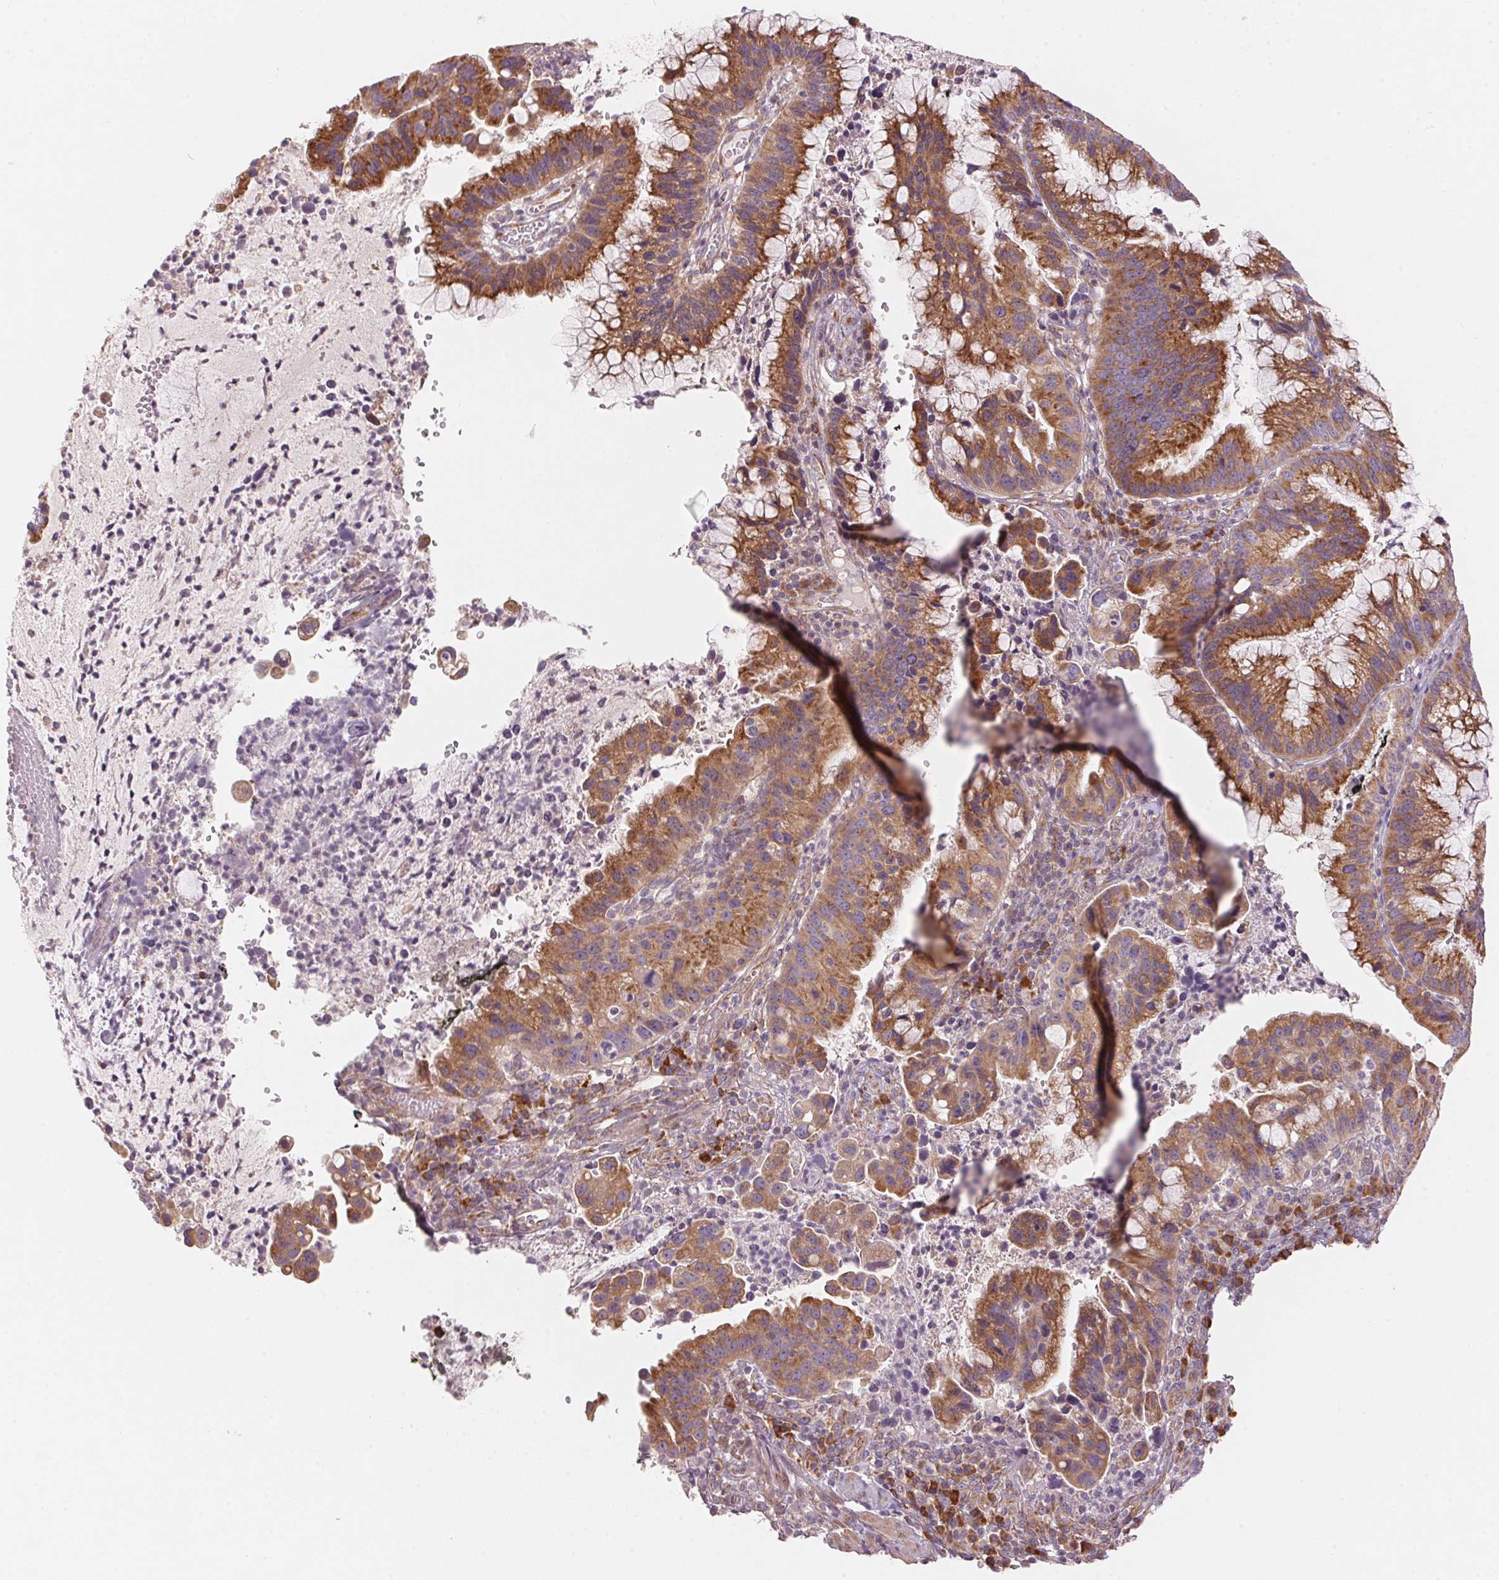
{"staining": {"intensity": "moderate", "quantity": ">75%", "location": "cytoplasmic/membranous"}, "tissue": "cervical cancer", "cell_type": "Tumor cells", "image_type": "cancer", "snomed": [{"axis": "morphology", "description": "Adenocarcinoma, NOS"}, {"axis": "topography", "description": "Cervix"}], "caption": "IHC of human cervical adenocarcinoma shows medium levels of moderate cytoplasmic/membranous expression in approximately >75% of tumor cells.", "gene": "BLOC1S2", "patient": {"sex": "female", "age": 34}}